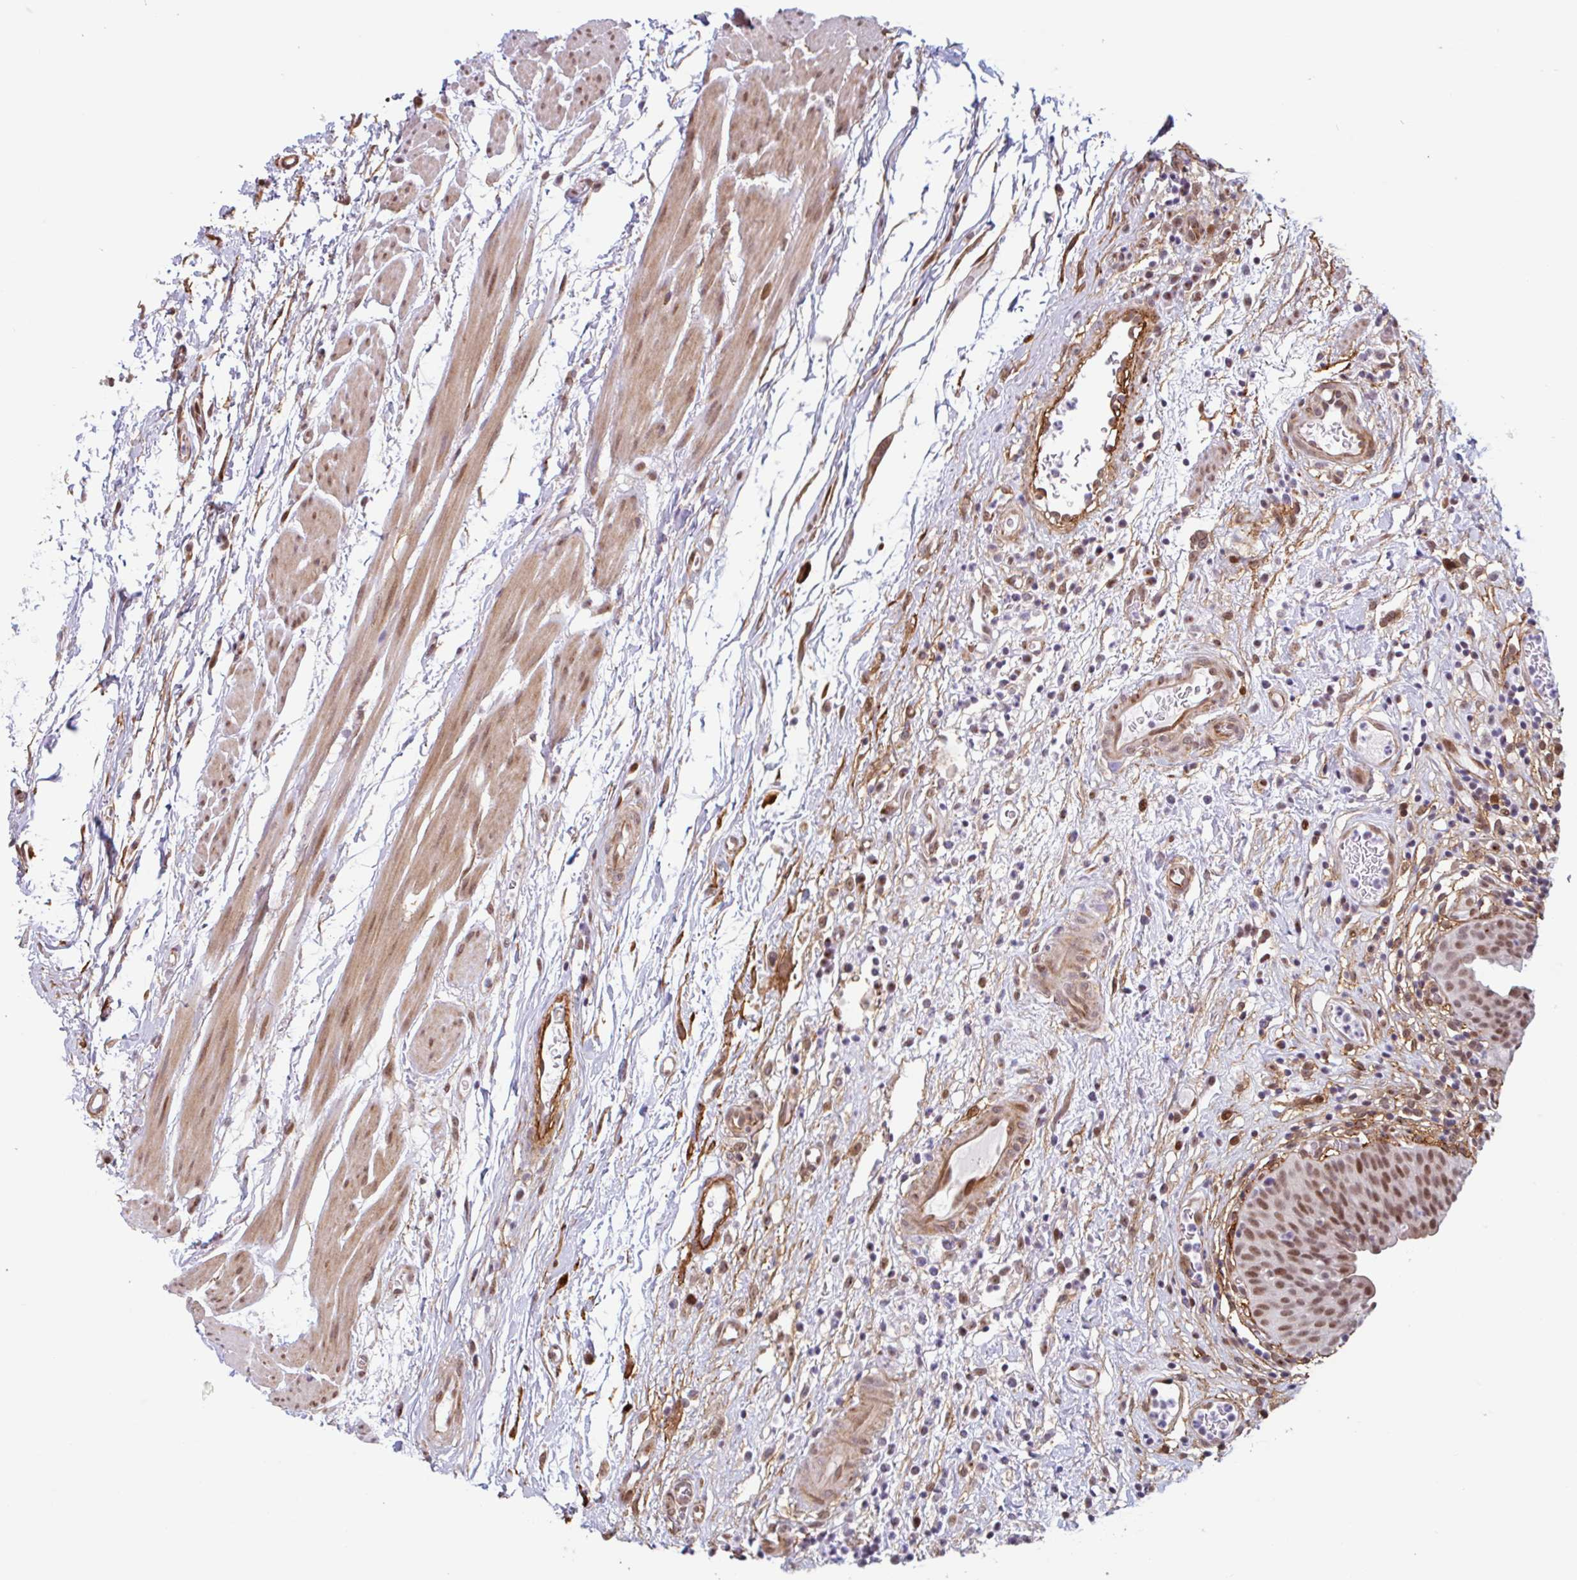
{"staining": {"intensity": "moderate", "quantity": ">75%", "location": "nuclear"}, "tissue": "urinary bladder", "cell_type": "Urothelial cells", "image_type": "normal", "snomed": [{"axis": "morphology", "description": "Normal tissue, NOS"}, {"axis": "morphology", "description": "Inflammation, NOS"}, {"axis": "topography", "description": "Urinary bladder"}], "caption": "The photomicrograph demonstrates immunohistochemical staining of unremarkable urinary bladder. There is moderate nuclear positivity is seen in approximately >75% of urothelial cells. (IHC, brightfield microscopy, high magnification).", "gene": "TMEM119", "patient": {"sex": "male", "age": 57}}